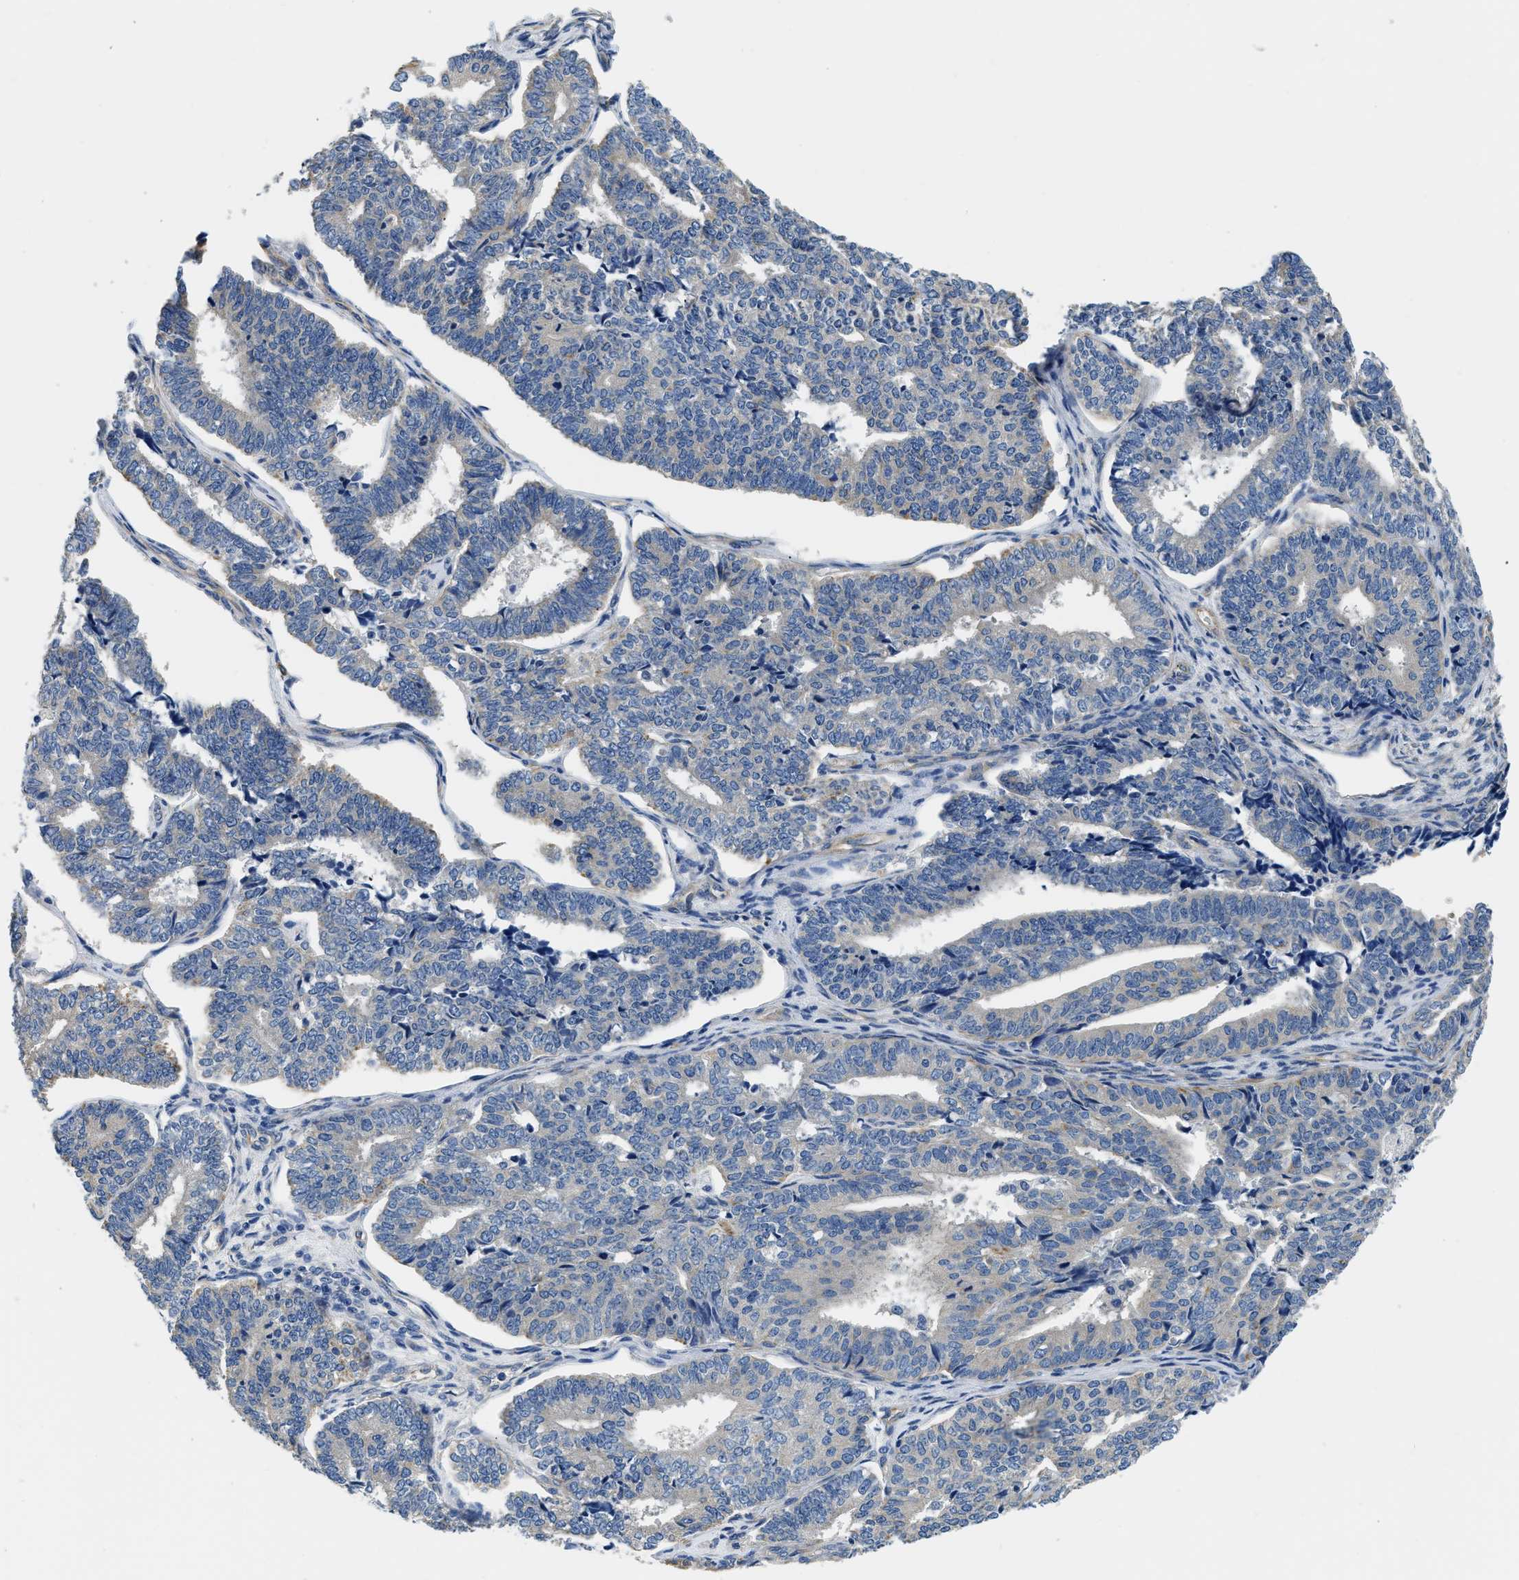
{"staining": {"intensity": "negative", "quantity": "none", "location": "none"}, "tissue": "endometrial cancer", "cell_type": "Tumor cells", "image_type": "cancer", "snomed": [{"axis": "morphology", "description": "Adenocarcinoma, NOS"}, {"axis": "topography", "description": "Endometrium"}], "caption": "Immunohistochemistry image of neoplastic tissue: endometrial adenocarcinoma stained with DAB (3,3'-diaminobenzidine) reveals no significant protein expression in tumor cells.", "gene": "CSDE1", "patient": {"sex": "female", "age": 70}}